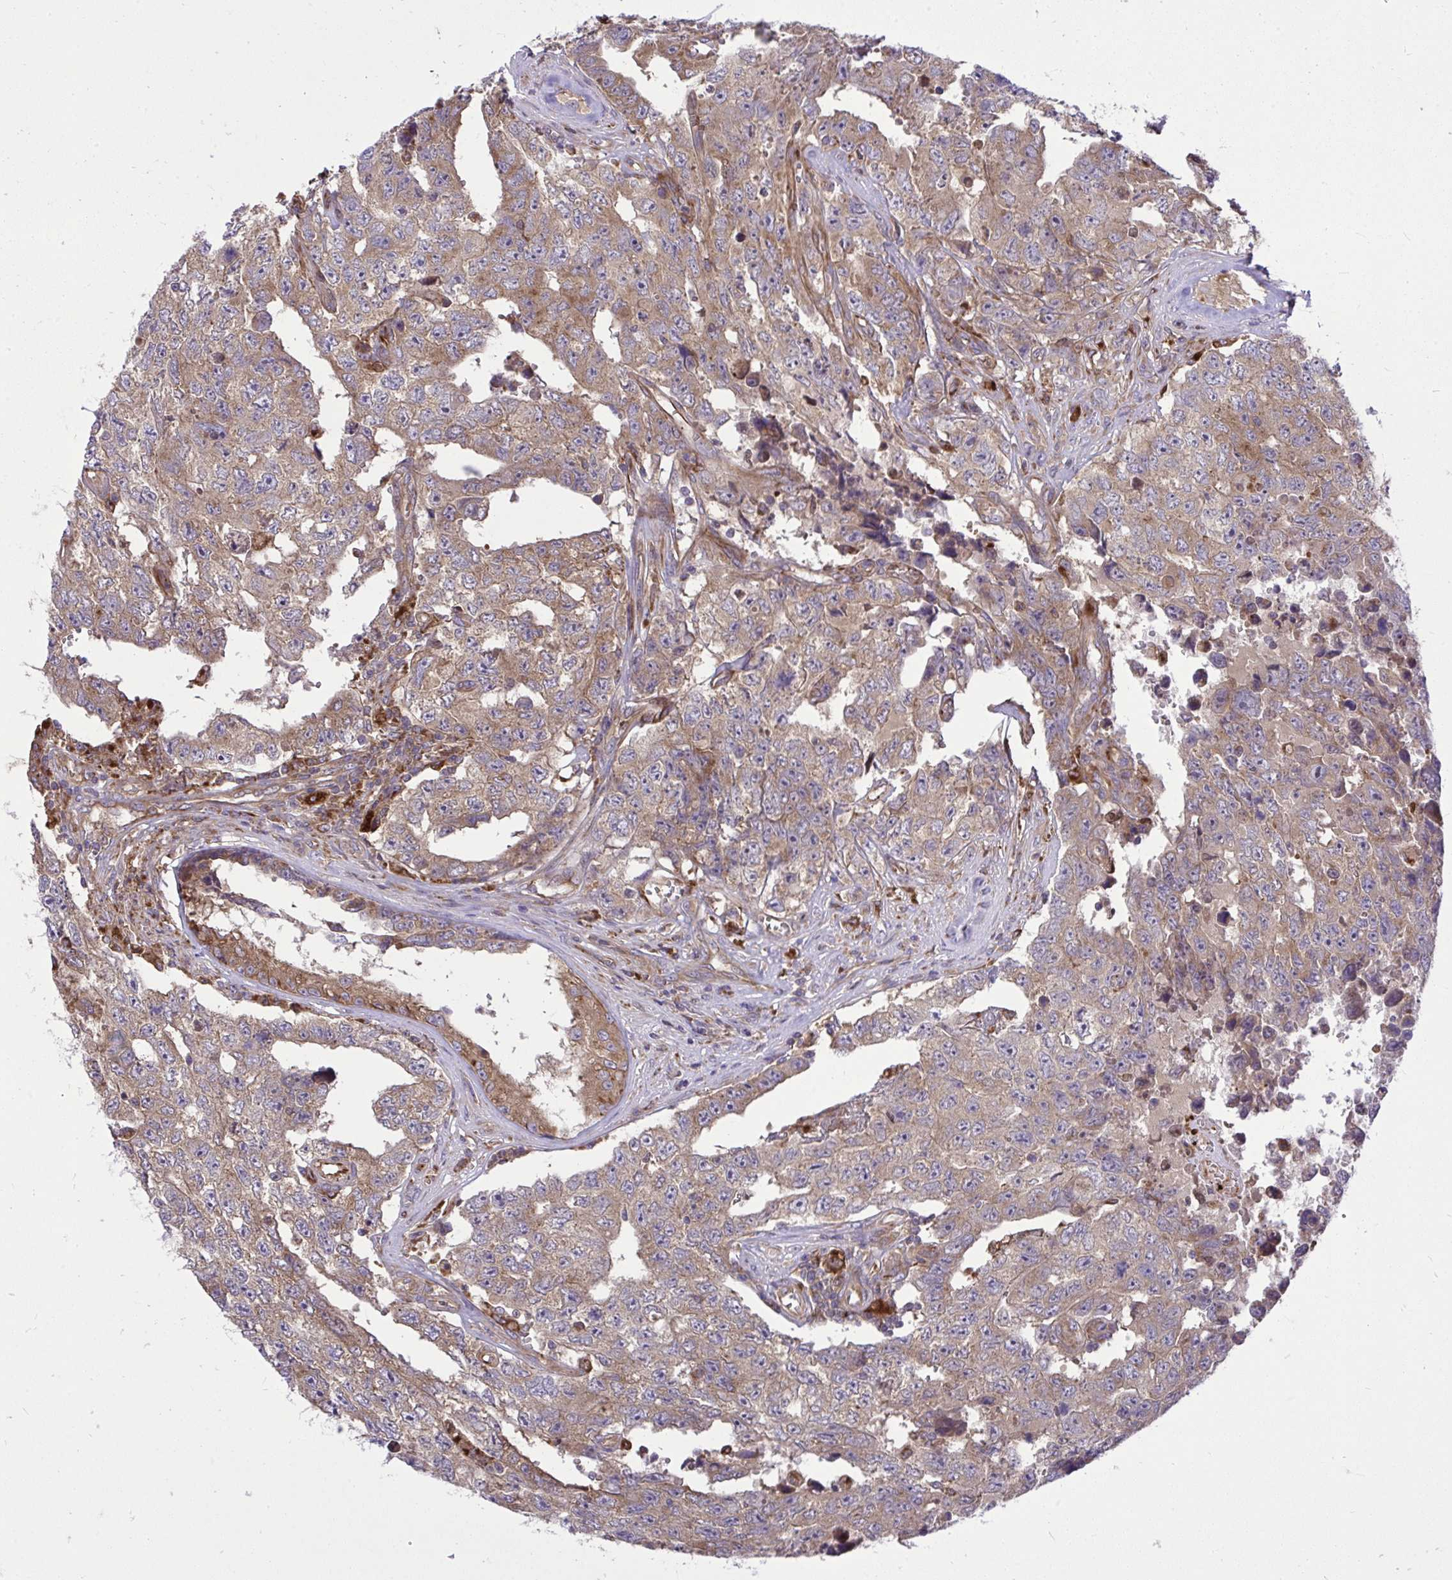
{"staining": {"intensity": "moderate", "quantity": ">75%", "location": "cytoplasmic/membranous"}, "tissue": "testis cancer", "cell_type": "Tumor cells", "image_type": "cancer", "snomed": [{"axis": "morphology", "description": "Normal tissue, NOS"}, {"axis": "morphology", "description": "Carcinoma, Embryonal, NOS"}, {"axis": "topography", "description": "Testis"}, {"axis": "topography", "description": "Epididymis"}], "caption": "Testis embryonal carcinoma stained for a protein (brown) shows moderate cytoplasmic/membranous positive staining in about >75% of tumor cells.", "gene": "PAIP2", "patient": {"sex": "male", "age": 25}}